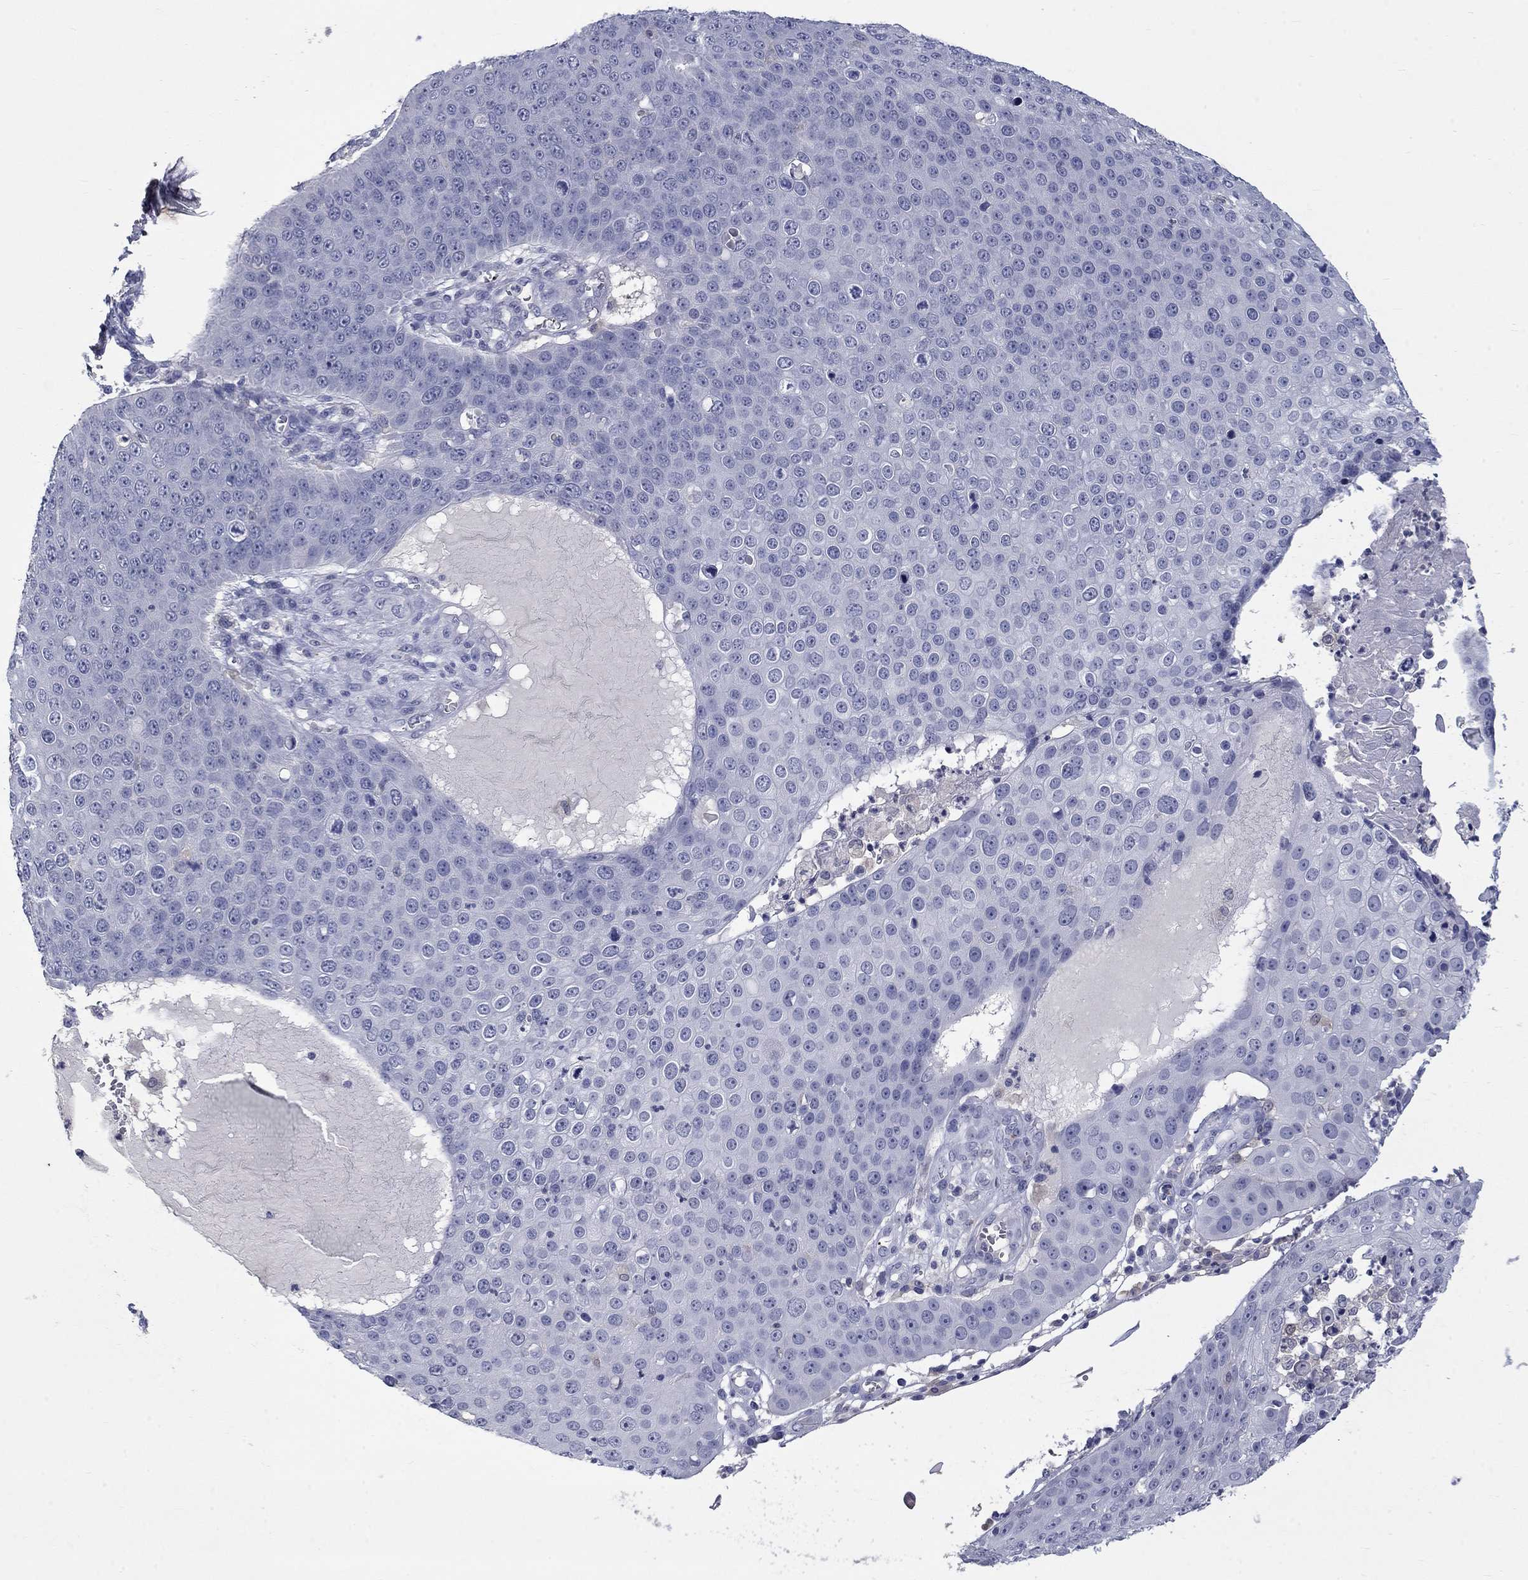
{"staining": {"intensity": "negative", "quantity": "none", "location": "none"}, "tissue": "skin cancer", "cell_type": "Tumor cells", "image_type": "cancer", "snomed": [{"axis": "morphology", "description": "Squamous cell carcinoma, NOS"}, {"axis": "topography", "description": "Skin"}], "caption": "Tumor cells are negative for brown protein staining in skin cancer.", "gene": "PLEK", "patient": {"sex": "male", "age": 71}}